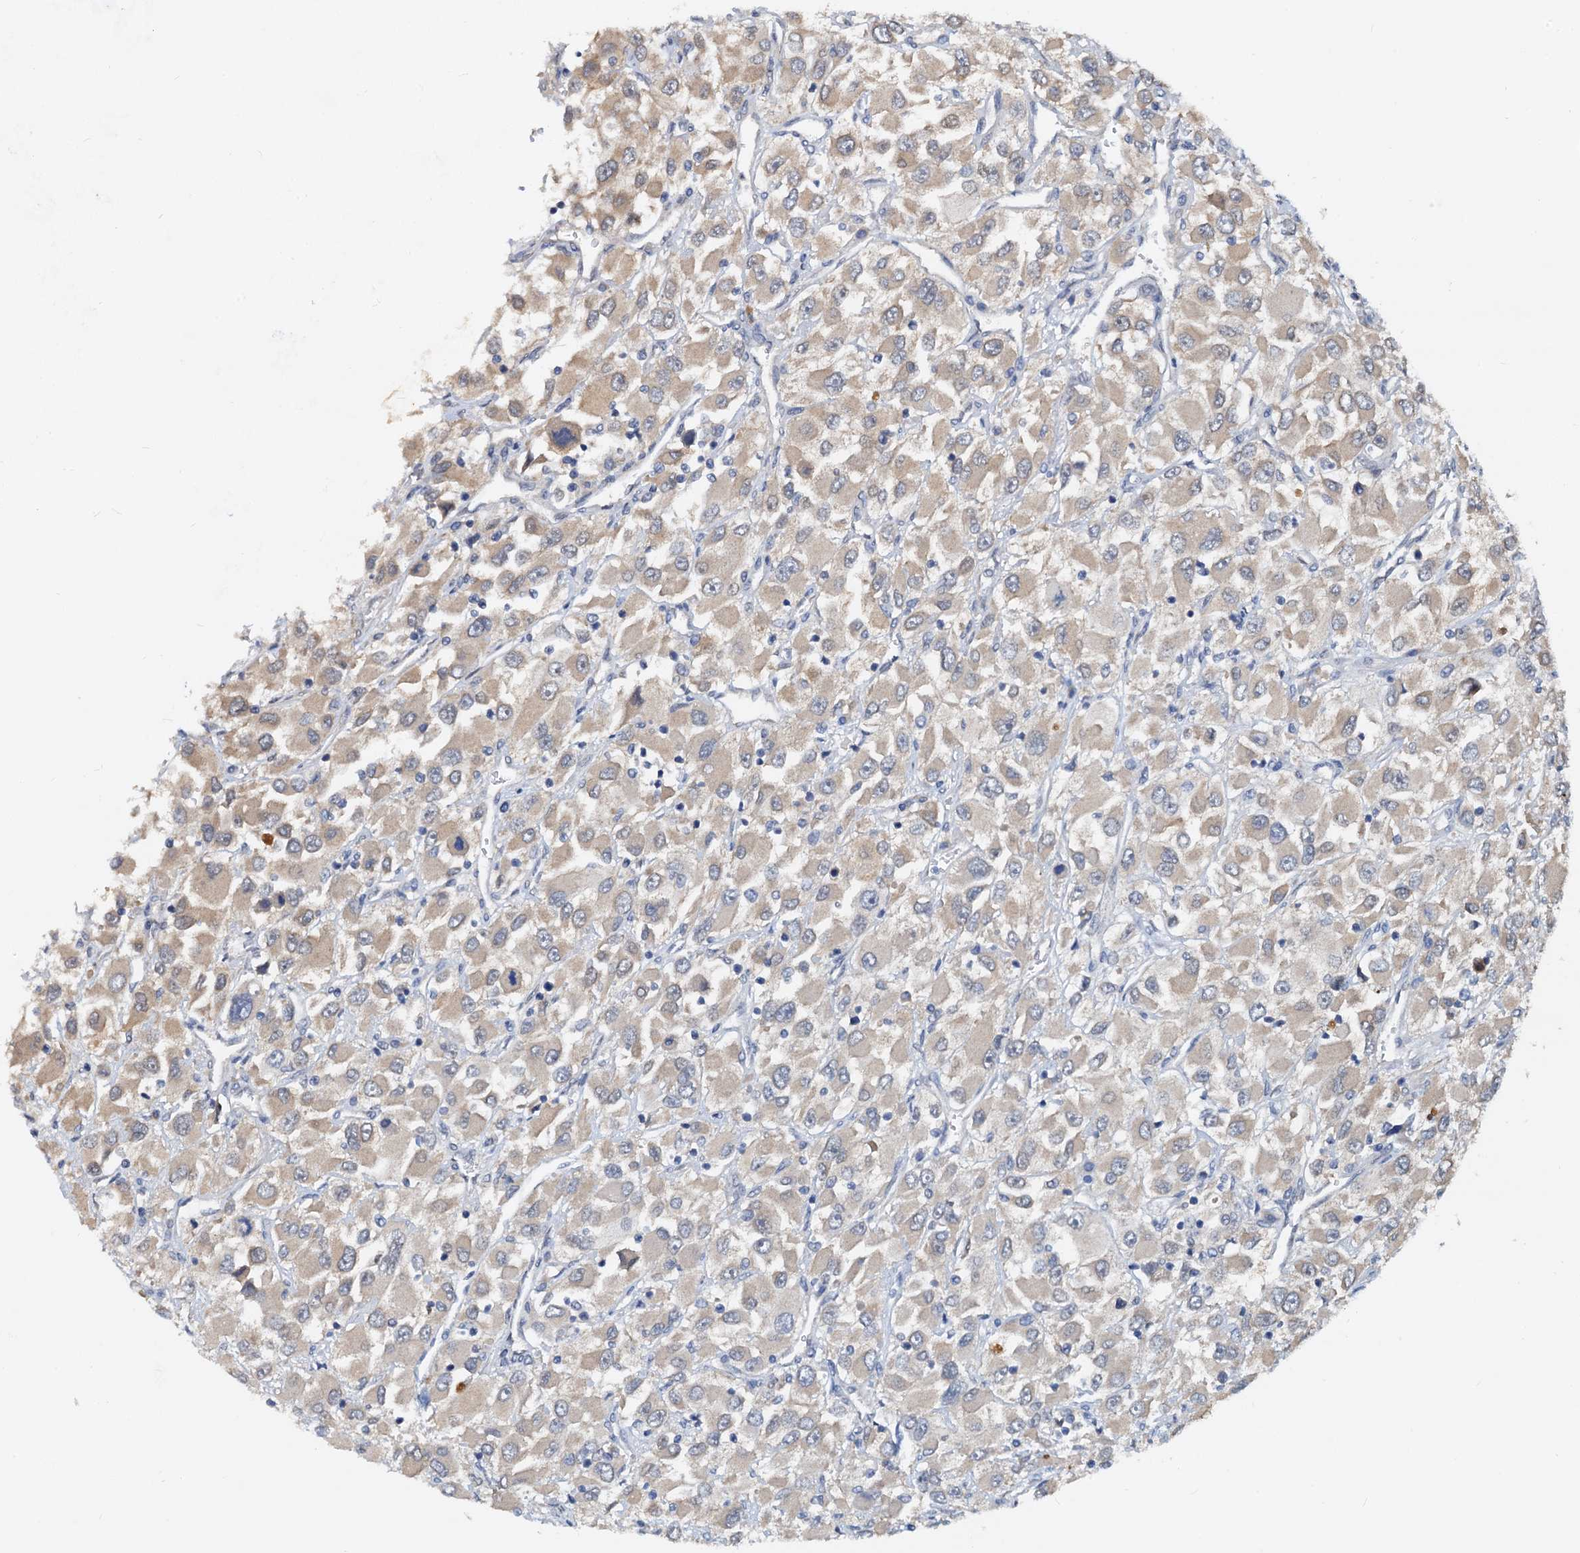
{"staining": {"intensity": "weak", "quantity": "<25%", "location": "cytoplasmic/membranous"}, "tissue": "renal cancer", "cell_type": "Tumor cells", "image_type": "cancer", "snomed": [{"axis": "morphology", "description": "Adenocarcinoma, NOS"}, {"axis": "topography", "description": "Kidney"}], "caption": "Immunohistochemistry (IHC) photomicrograph of renal adenocarcinoma stained for a protein (brown), which reveals no positivity in tumor cells. Nuclei are stained in blue.", "gene": "PTGES3", "patient": {"sex": "female", "age": 52}}